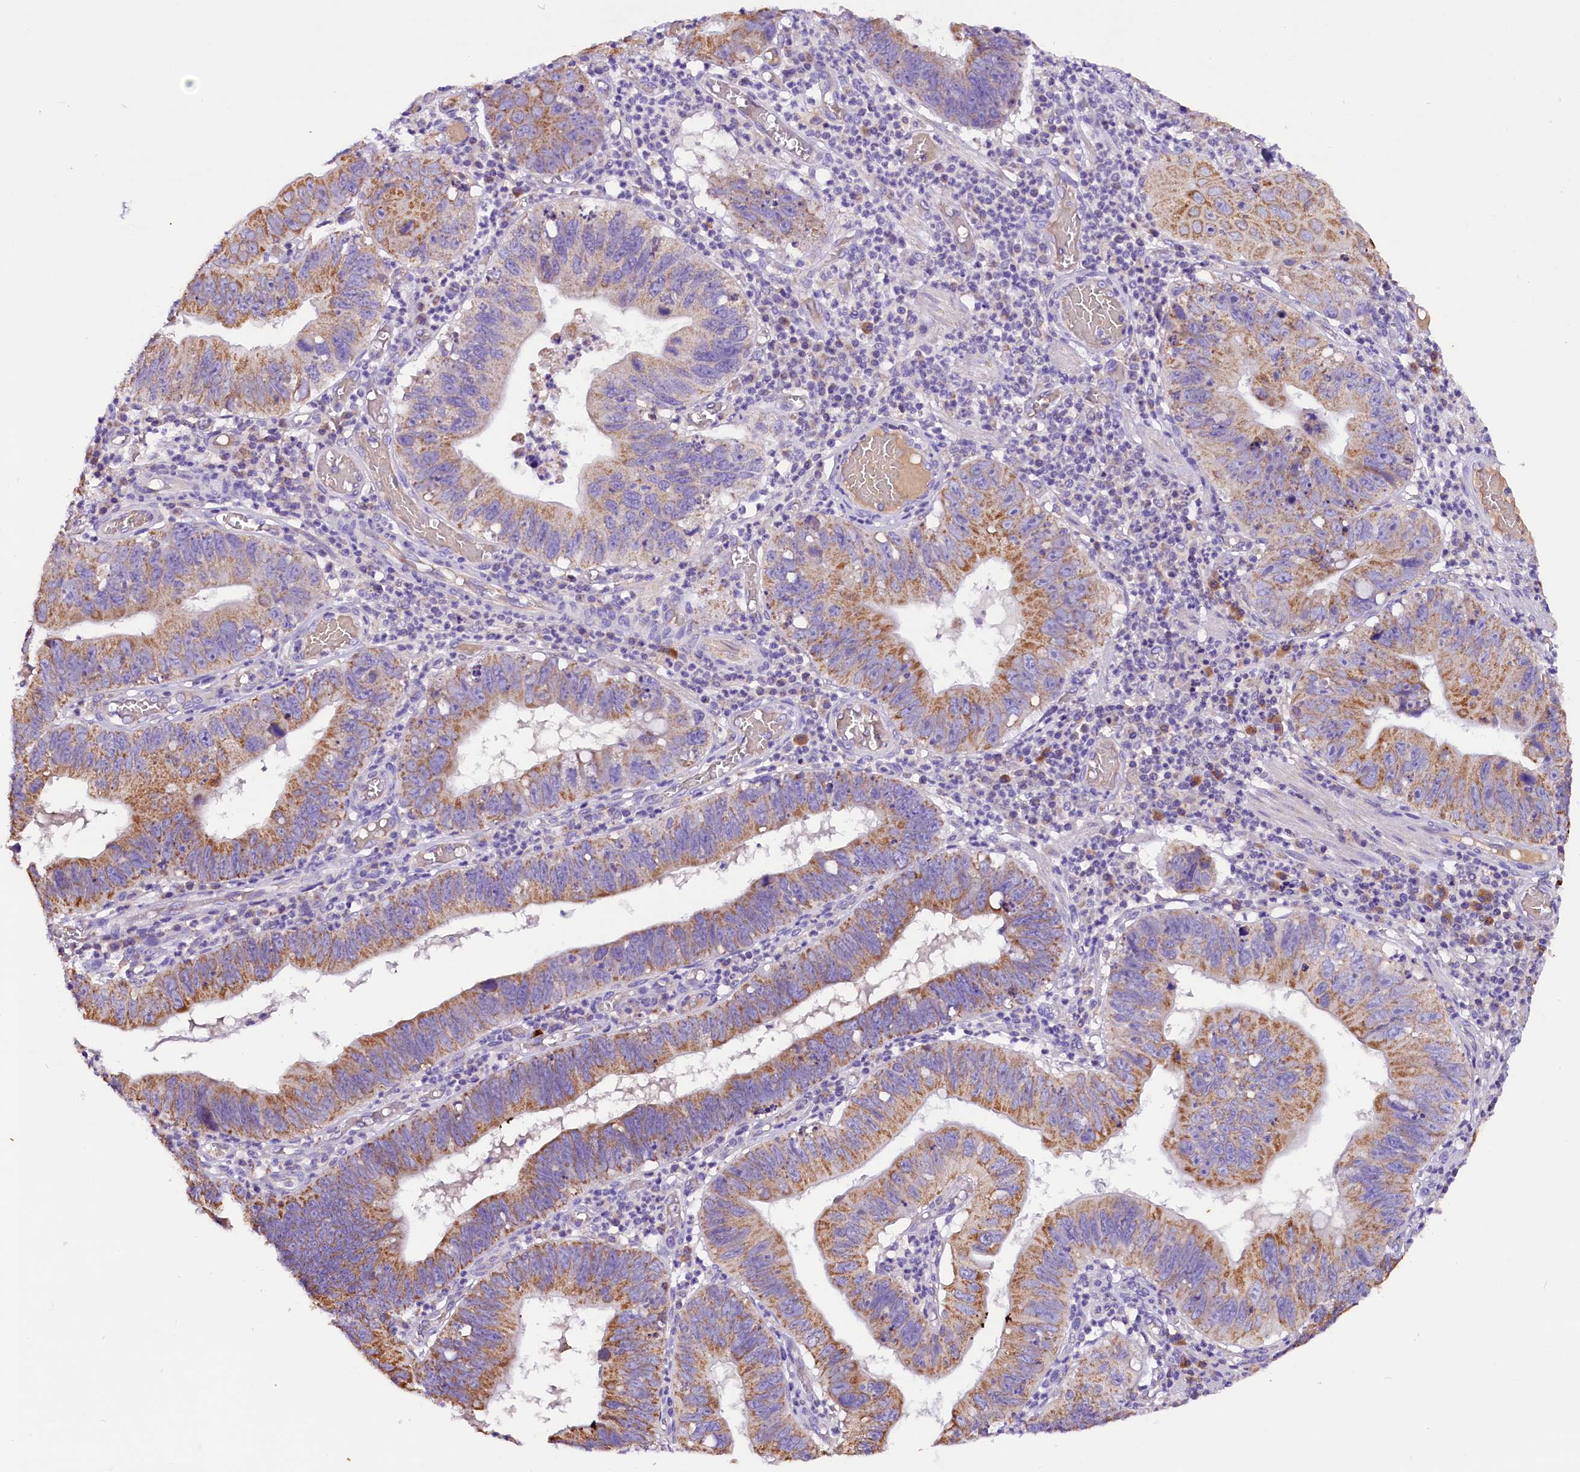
{"staining": {"intensity": "moderate", "quantity": ">75%", "location": "cytoplasmic/membranous"}, "tissue": "stomach cancer", "cell_type": "Tumor cells", "image_type": "cancer", "snomed": [{"axis": "morphology", "description": "Adenocarcinoma, NOS"}, {"axis": "topography", "description": "Stomach"}], "caption": "The immunohistochemical stain shows moderate cytoplasmic/membranous expression in tumor cells of stomach cancer (adenocarcinoma) tissue. The staining was performed using DAB (3,3'-diaminobenzidine) to visualize the protein expression in brown, while the nuclei were stained in blue with hematoxylin (Magnification: 20x).", "gene": "SIX5", "patient": {"sex": "male", "age": 59}}